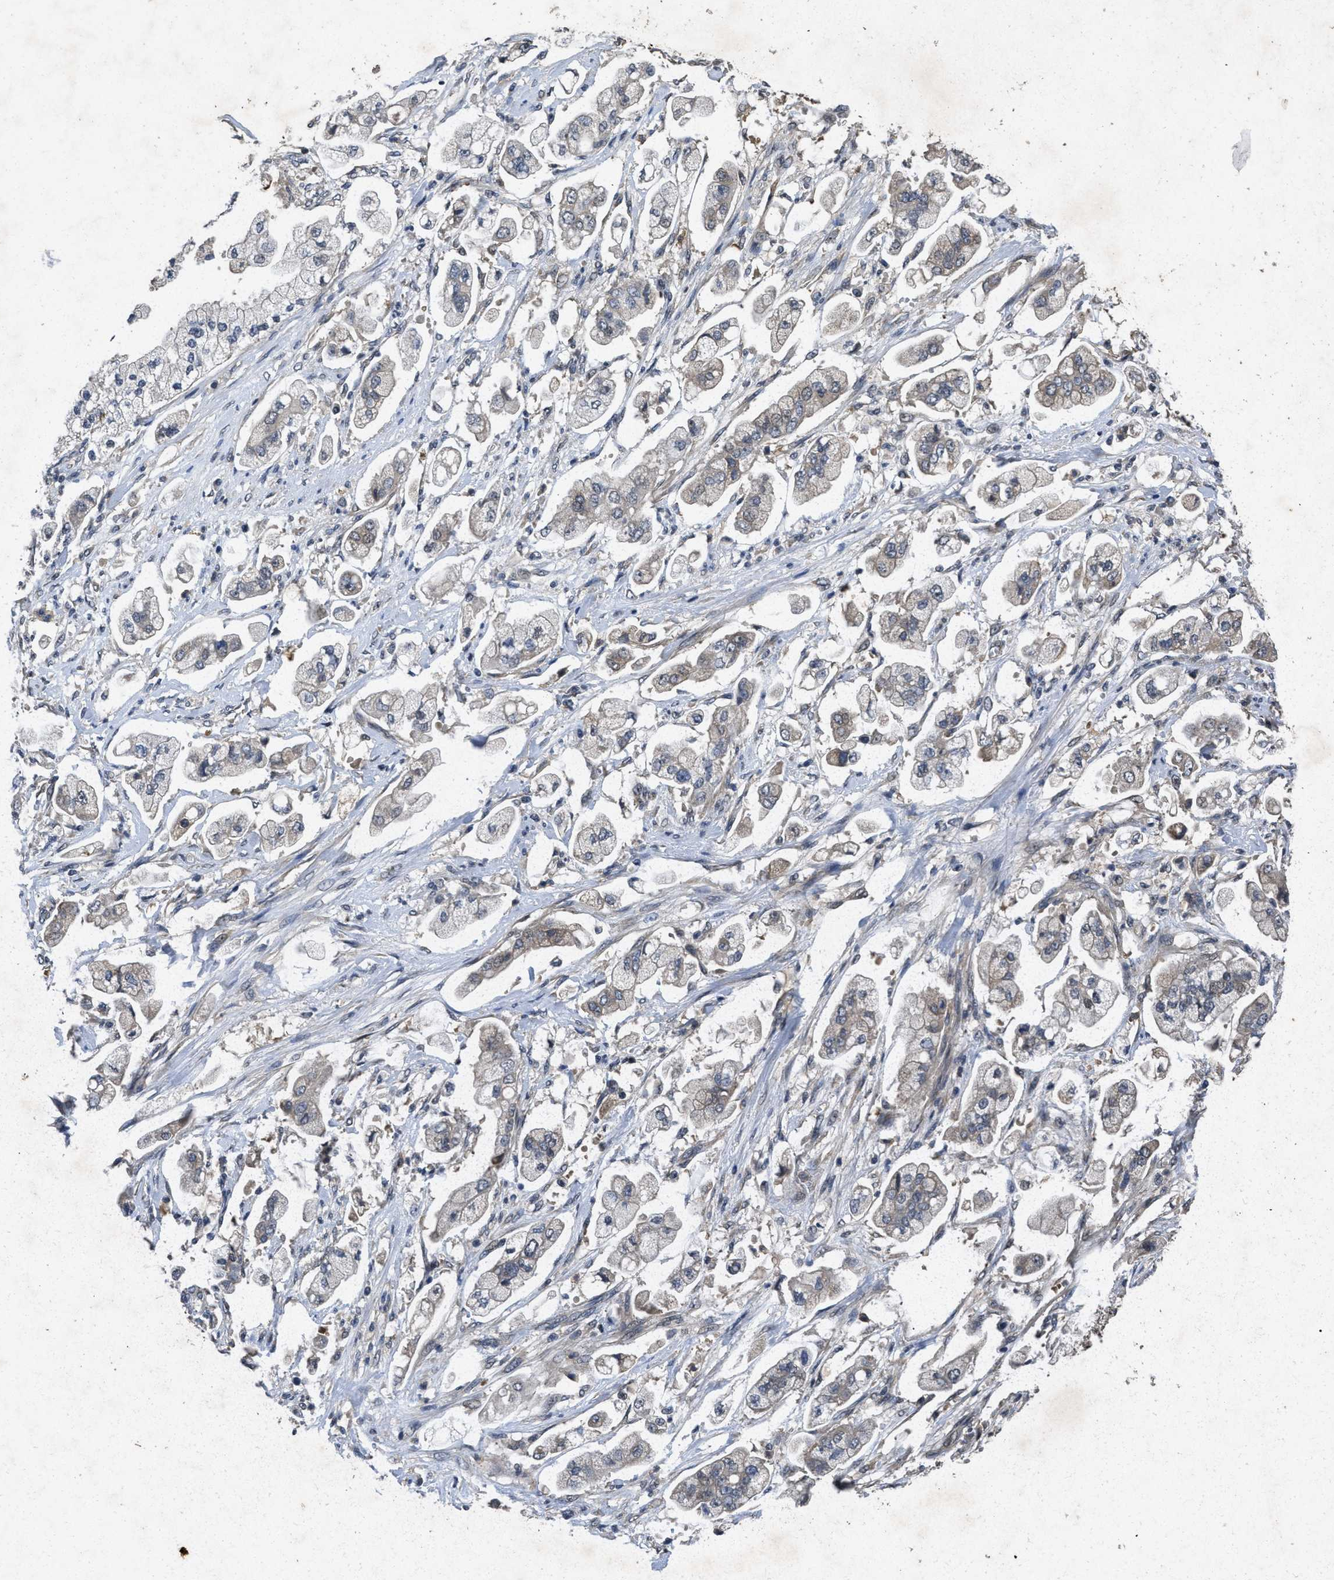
{"staining": {"intensity": "weak", "quantity": "<25%", "location": "cytoplasmic/membranous"}, "tissue": "stomach cancer", "cell_type": "Tumor cells", "image_type": "cancer", "snomed": [{"axis": "morphology", "description": "Adenocarcinoma, NOS"}, {"axis": "topography", "description": "Stomach"}], "caption": "Immunohistochemistry histopathology image of neoplastic tissue: stomach adenocarcinoma stained with DAB displays no significant protein staining in tumor cells.", "gene": "PAPOLG", "patient": {"sex": "male", "age": 62}}